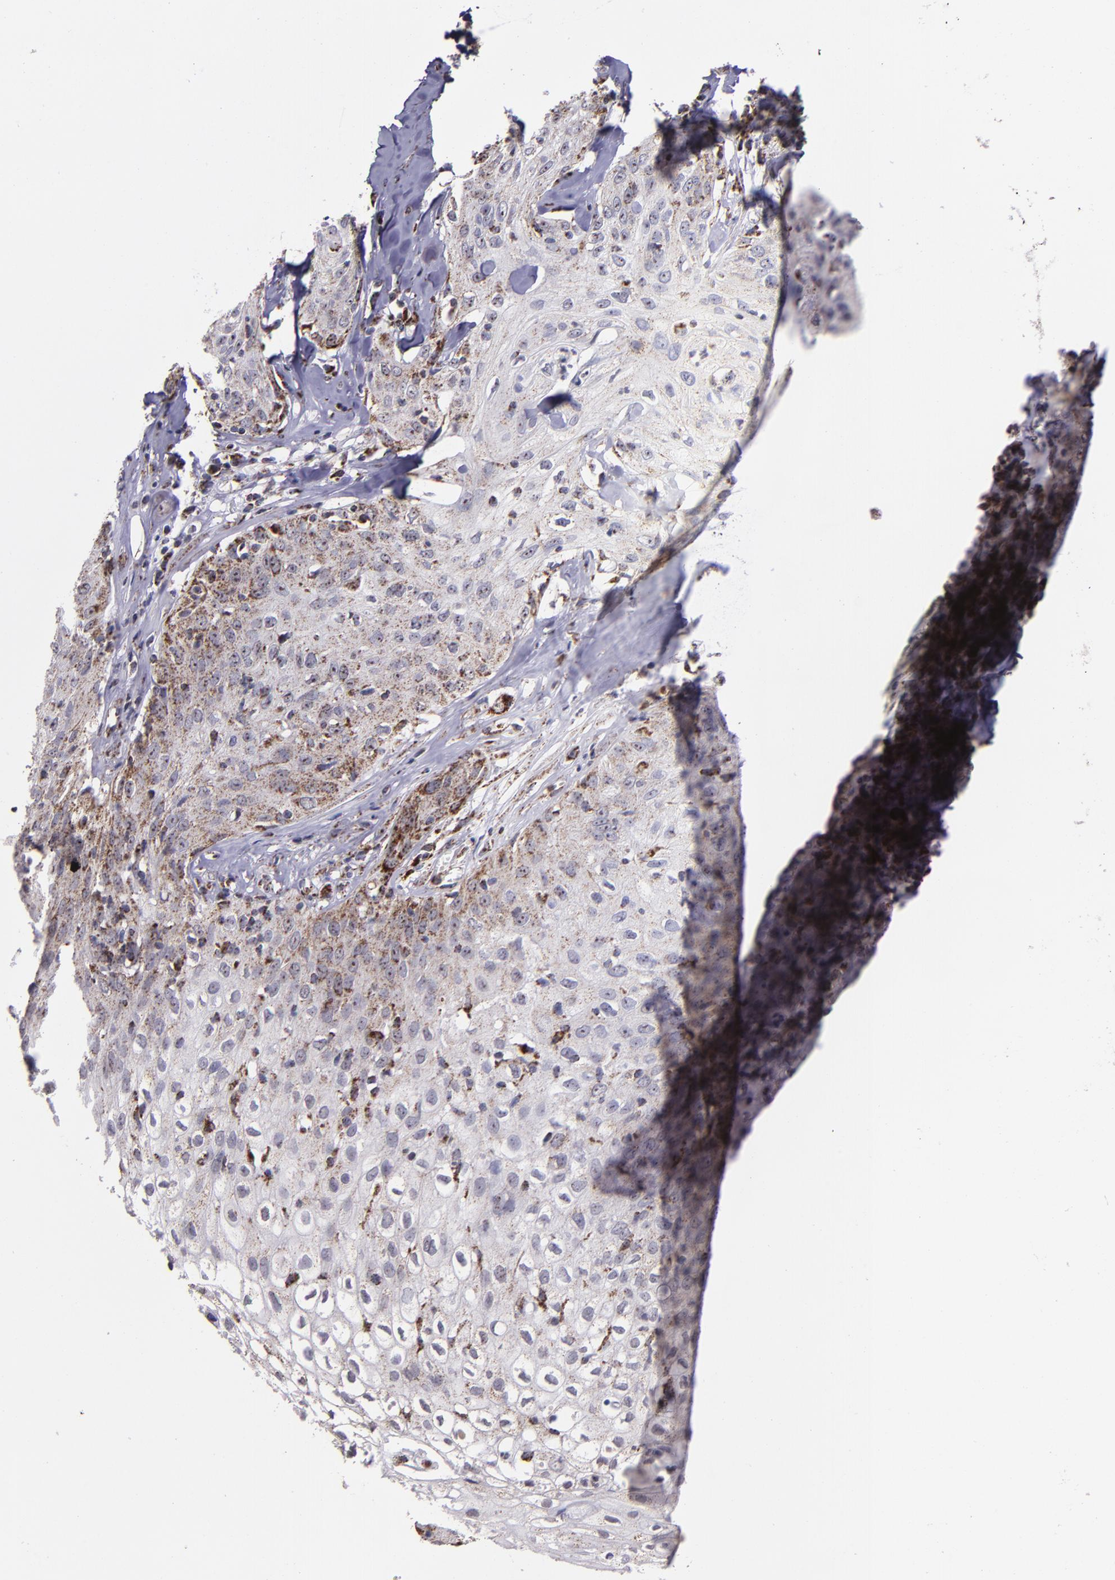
{"staining": {"intensity": "moderate", "quantity": ">75%", "location": "cytoplasmic/membranous,nuclear"}, "tissue": "skin cancer", "cell_type": "Tumor cells", "image_type": "cancer", "snomed": [{"axis": "morphology", "description": "Squamous cell carcinoma, NOS"}, {"axis": "topography", "description": "Skin"}], "caption": "Skin cancer stained with a protein marker exhibits moderate staining in tumor cells.", "gene": "LONP1", "patient": {"sex": "male", "age": 65}}